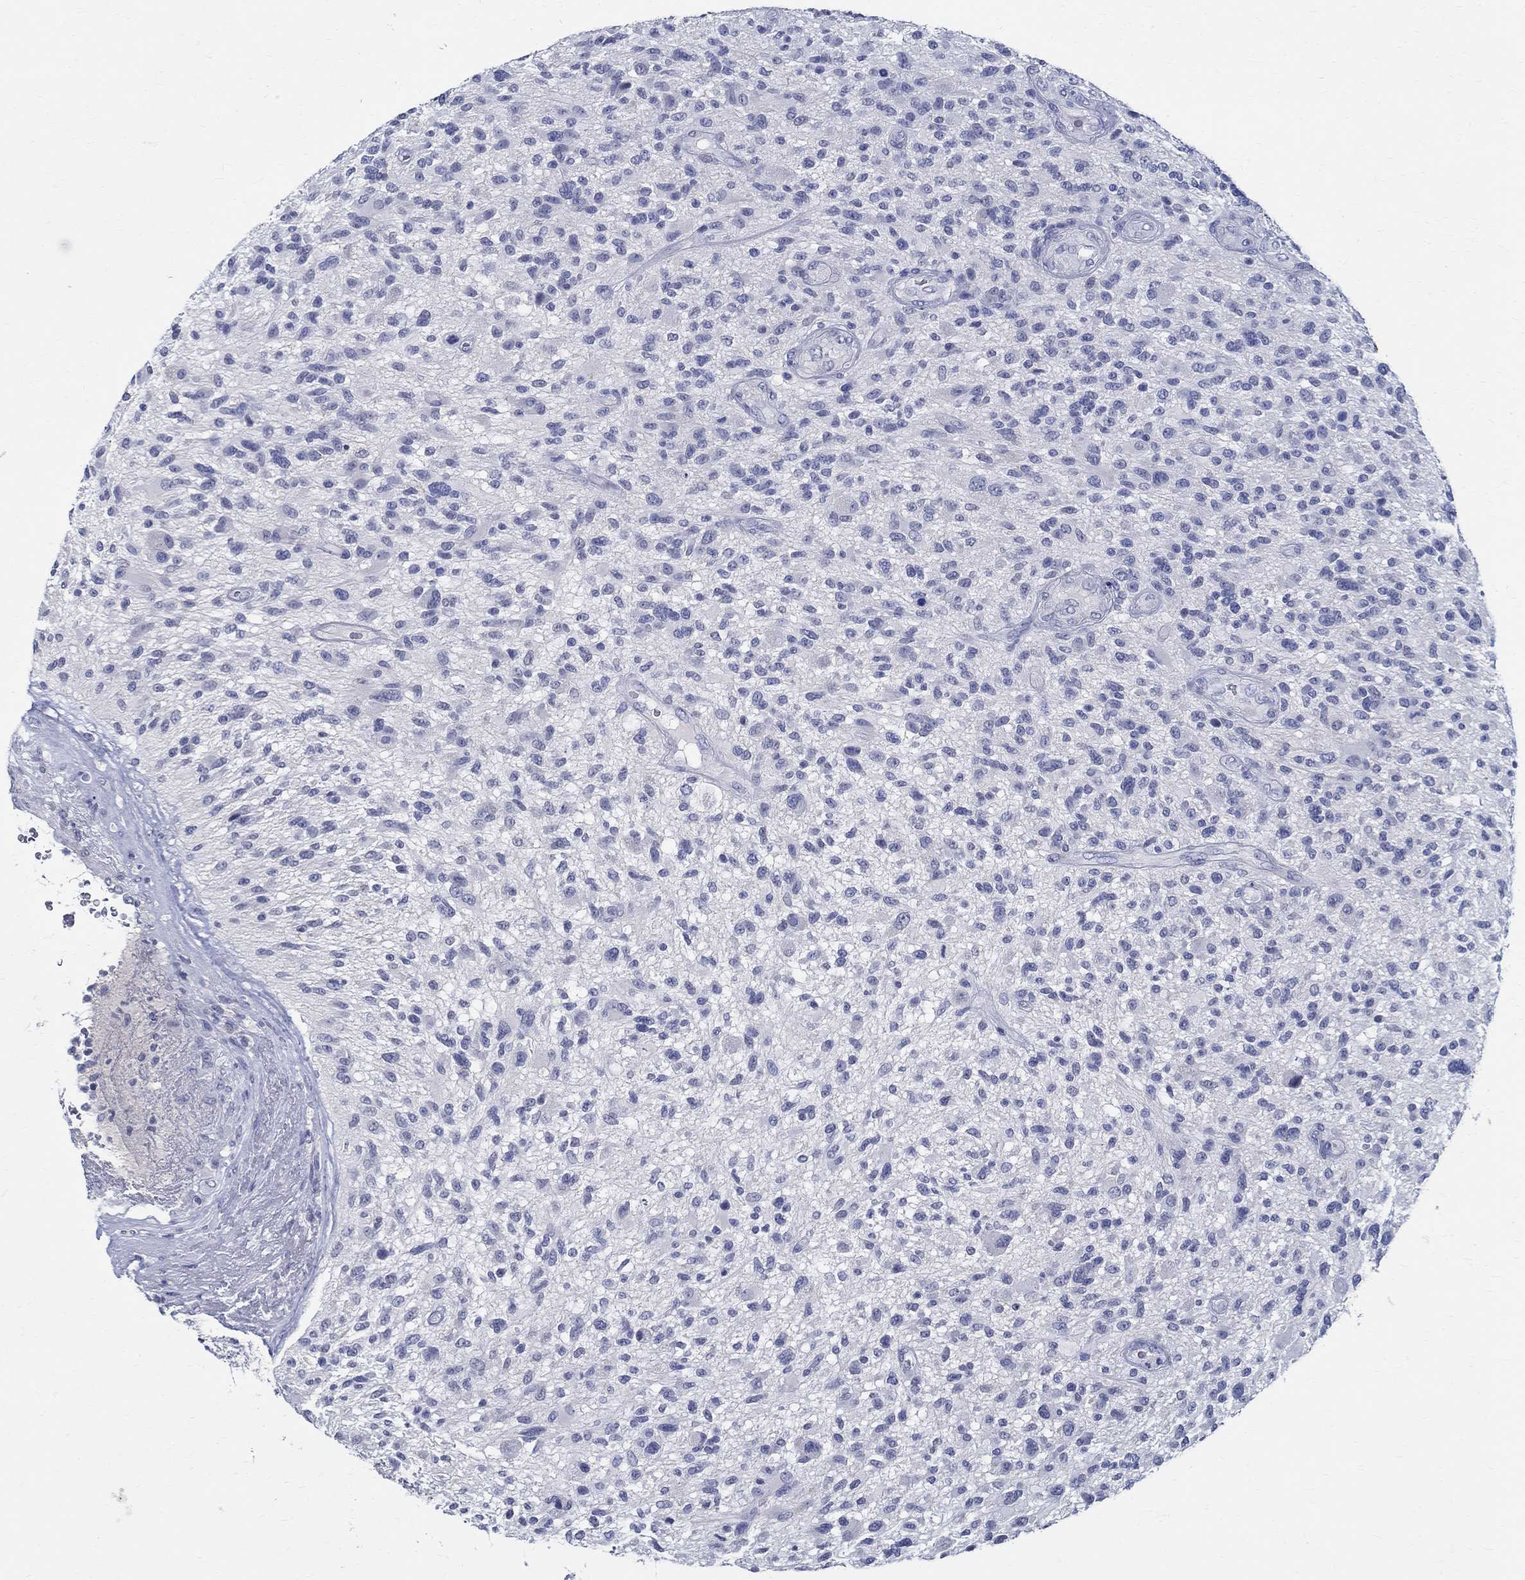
{"staining": {"intensity": "negative", "quantity": "none", "location": "none"}, "tissue": "glioma", "cell_type": "Tumor cells", "image_type": "cancer", "snomed": [{"axis": "morphology", "description": "Glioma, malignant, High grade"}, {"axis": "topography", "description": "Brain"}], "caption": "Tumor cells show no significant expression in high-grade glioma (malignant).", "gene": "CETN1", "patient": {"sex": "male", "age": 47}}